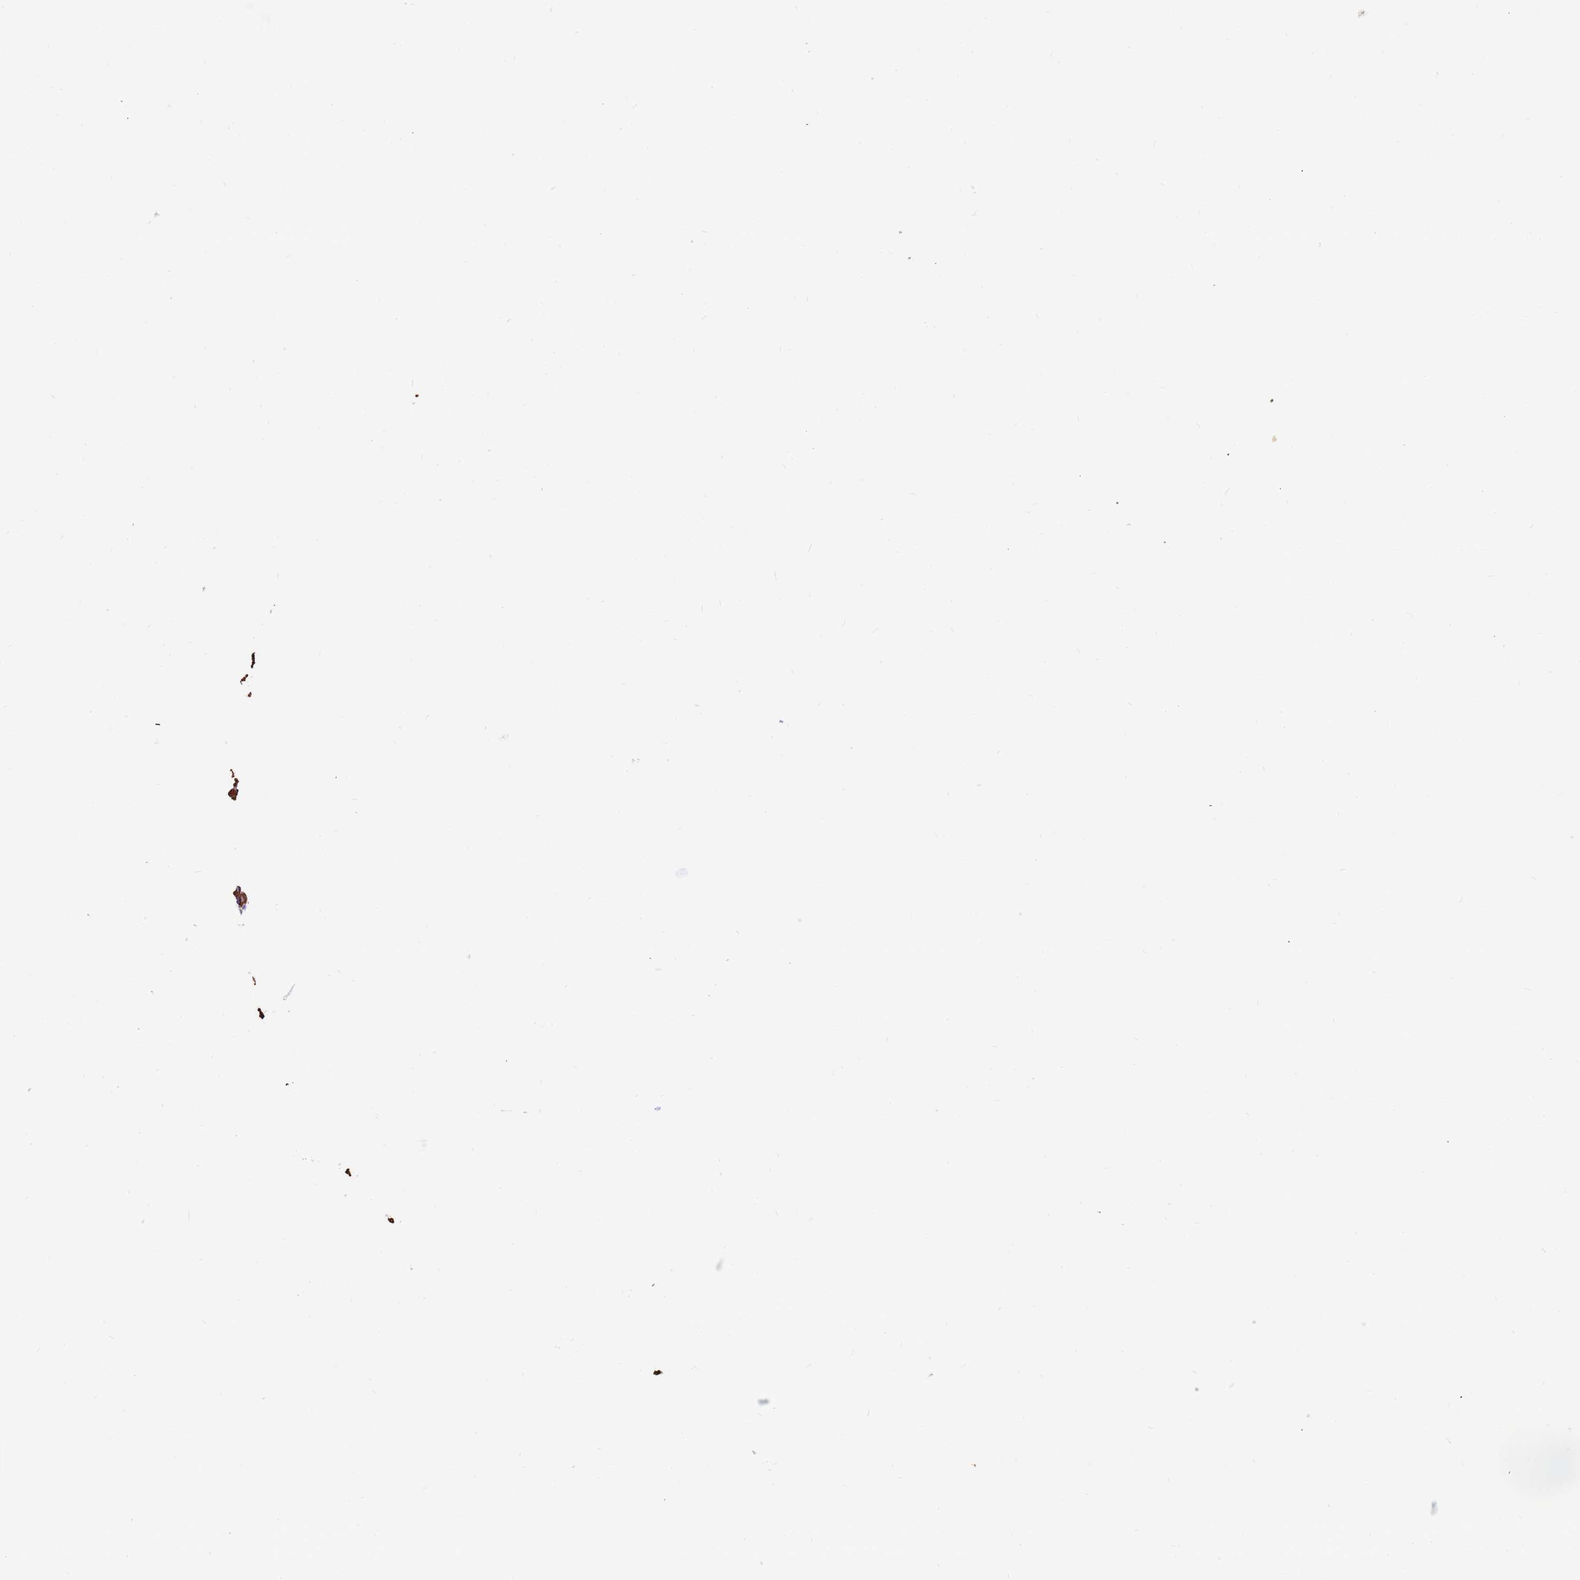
{"staining": {"intensity": "strong", "quantity": ">75%", "location": "cytoplasmic/membranous"}, "tissue": "oral mucosa", "cell_type": "Squamous epithelial cells", "image_type": "normal", "snomed": [{"axis": "morphology", "description": "Normal tissue, NOS"}, {"axis": "topography", "description": "Oral tissue"}], "caption": "Immunohistochemistry (DAB) staining of normal human oral mucosa shows strong cytoplasmic/membranous protein positivity in about >75% of squamous epithelial cells.", "gene": "R3HDM4", "patient": {"sex": "male", "age": 74}}